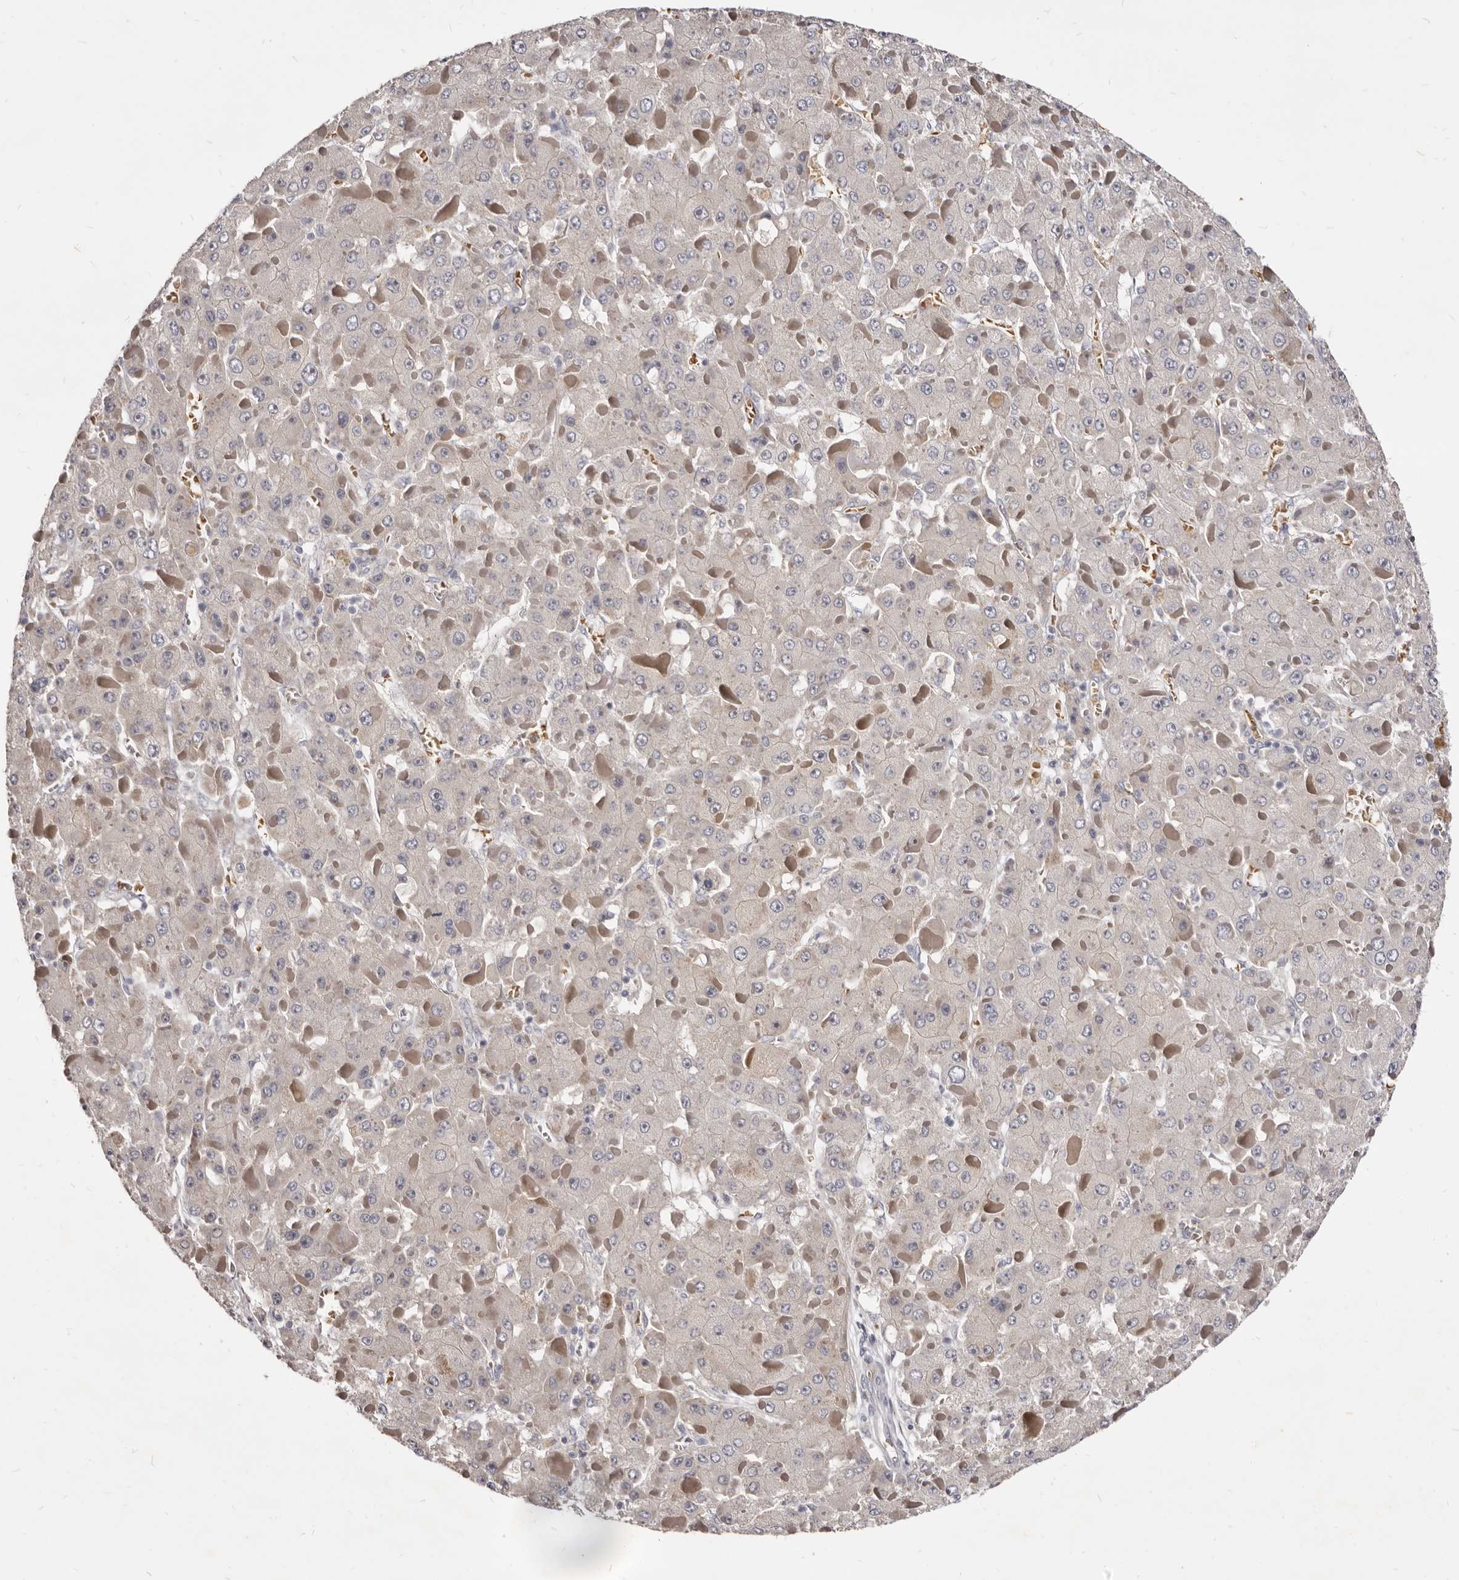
{"staining": {"intensity": "negative", "quantity": "none", "location": "none"}, "tissue": "liver cancer", "cell_type": "Tumor cells", "image_type": "cancer", "snomed": [{"axis": "morphology", "description": "Carcinoma, Hepatocellular, NOS"}, {"axis": "topography", "description": "Liver"}], "caption": "This is a photomicrograph of immunohistochemistry (IHC) staining of liver cancer (hepatocellular carcinoma), which shows no positivity in tumor cells.", "gene": "KIF2B", "patient": {"sex": "female", "age": 73}}